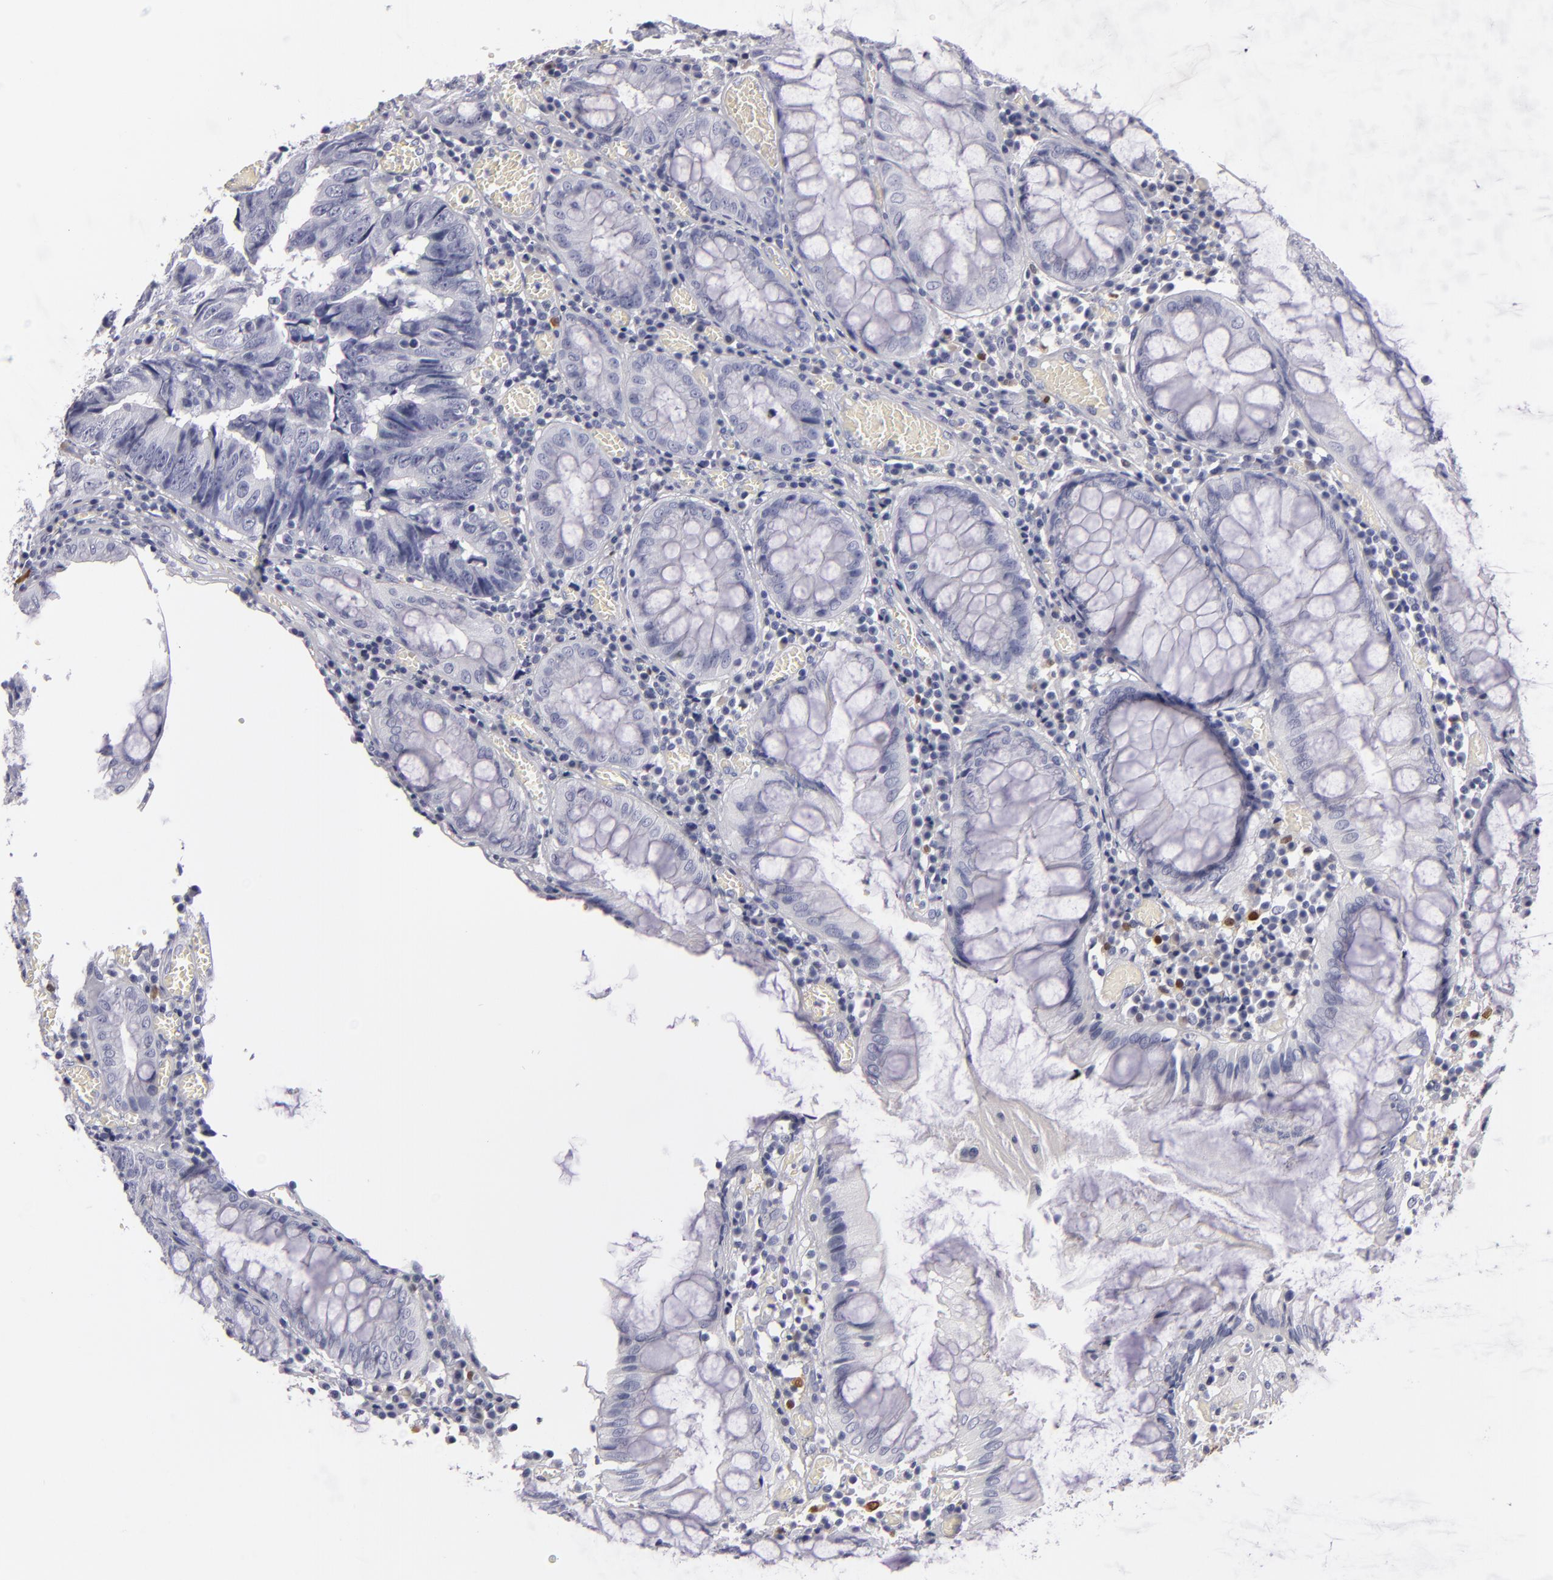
{"staining": {"intensity": "negative", "quantity": "none", "location": "none"}, "tissue": "colorectal cancer", "cell_type": "Tumor cells", "image_type": "cancer", "snomed": [{"axis": "morphology", "description": "Adenocarcinoma, NOS"}, {"axis": "topography", "description": "Rectum"}], "caption": "Tumor cells are negative for brown protein staining in colorectal adenocarcinoma.", "gene": "F13A1", "patient": {"sex": "female", "age": 98}}